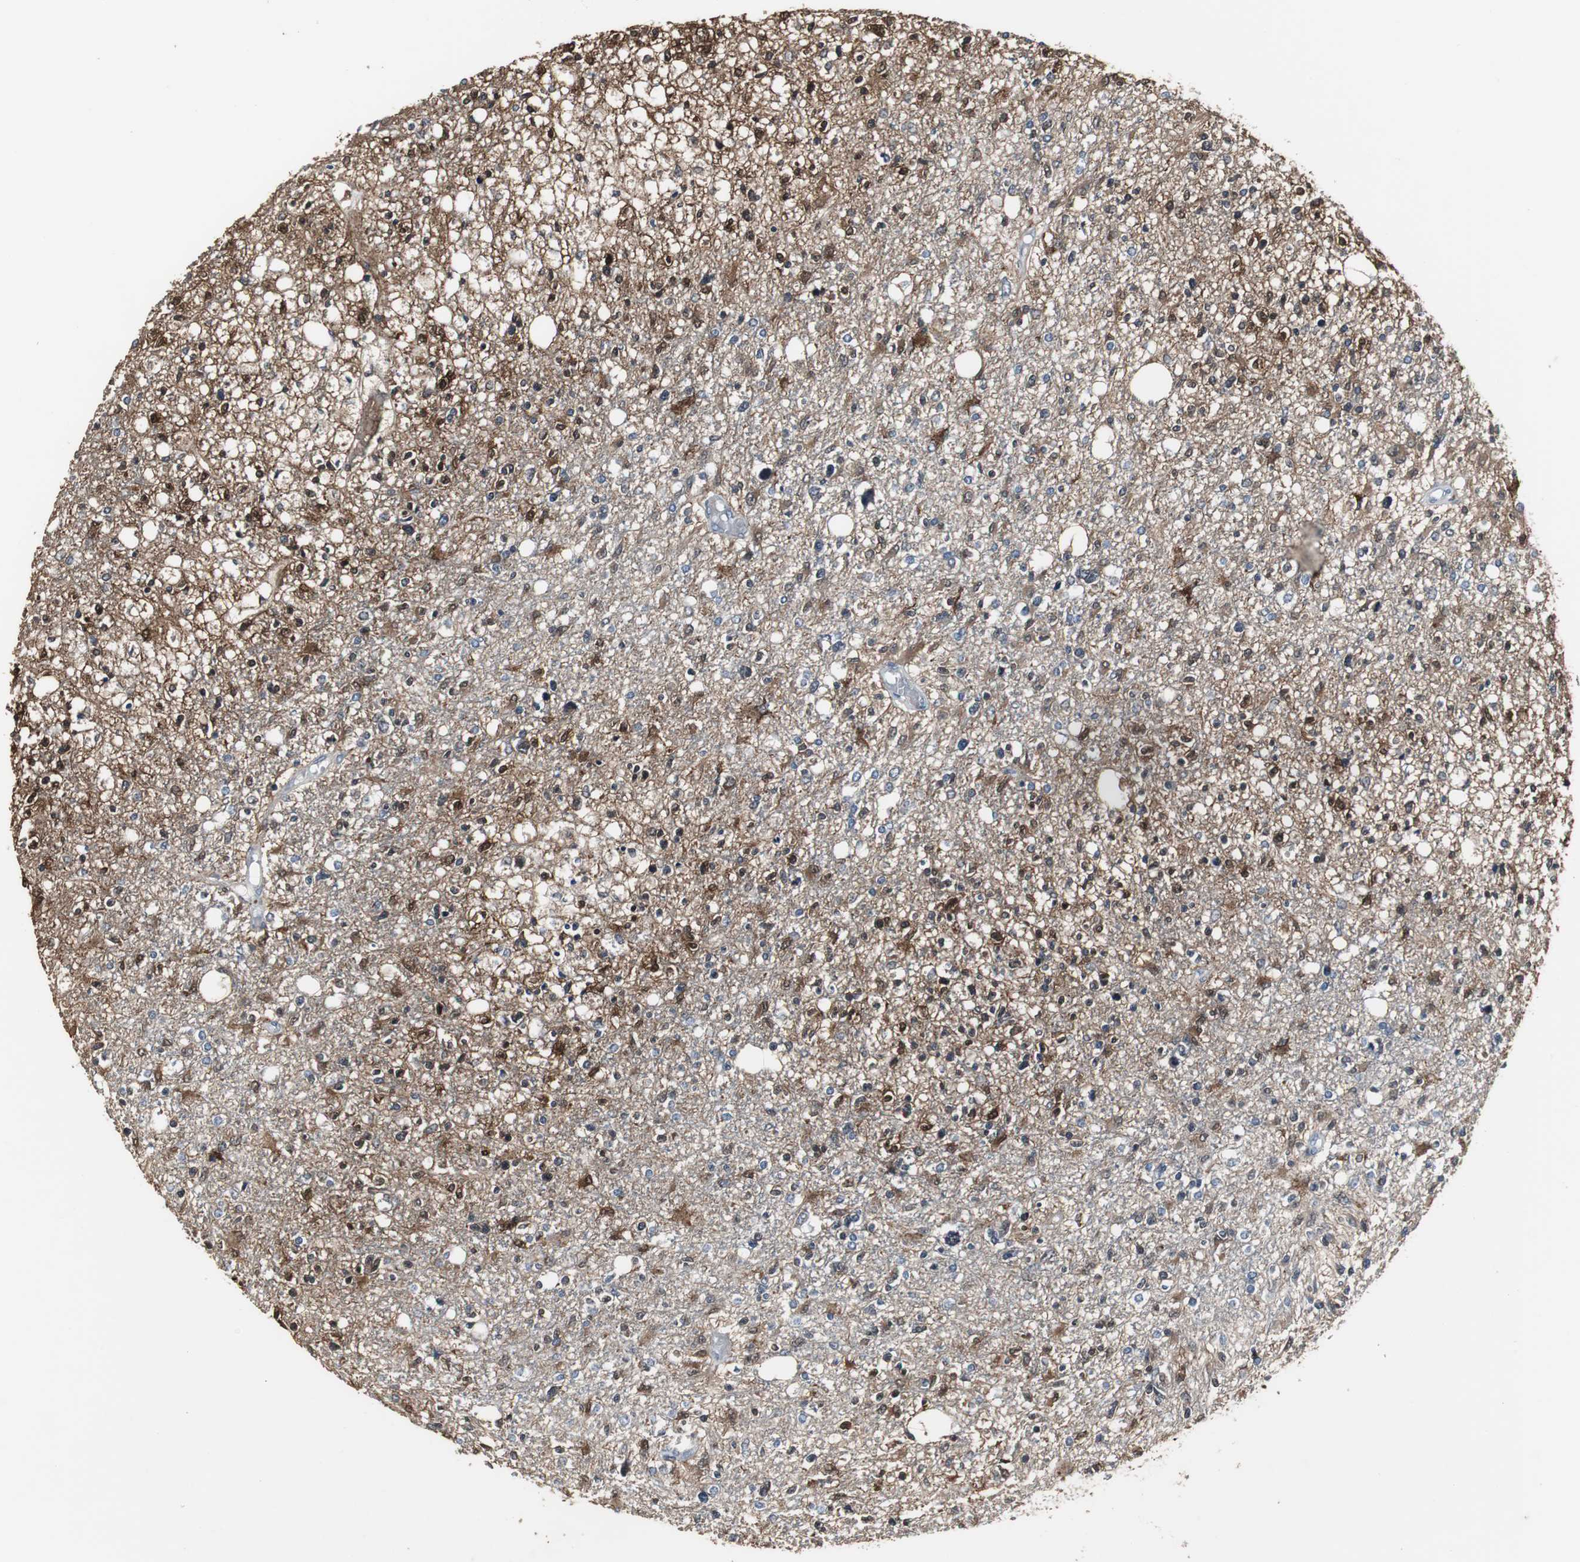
{"staining": {"intensity": "strong", "quantity": "25%-75%", "location": "cytoplasmic/membranous,nuclear"}, "tissue": "glioma", "cell_type": "Tumor cells", "image_type": "cancer", "snomed": [{"axis": "morphology", "description": "Glioma, malignant, High grade"}, {"axis": "topography", "description": "Cerebral cortex"}], "caption": "Tumor cells show strong cytoplasmic/membranous and nuclear positivity in about 25%-75% of cells in malignant glioma (high-grade).", "gene": "ZSCAN22", "patient": {"sex": "male", "age": 76}}